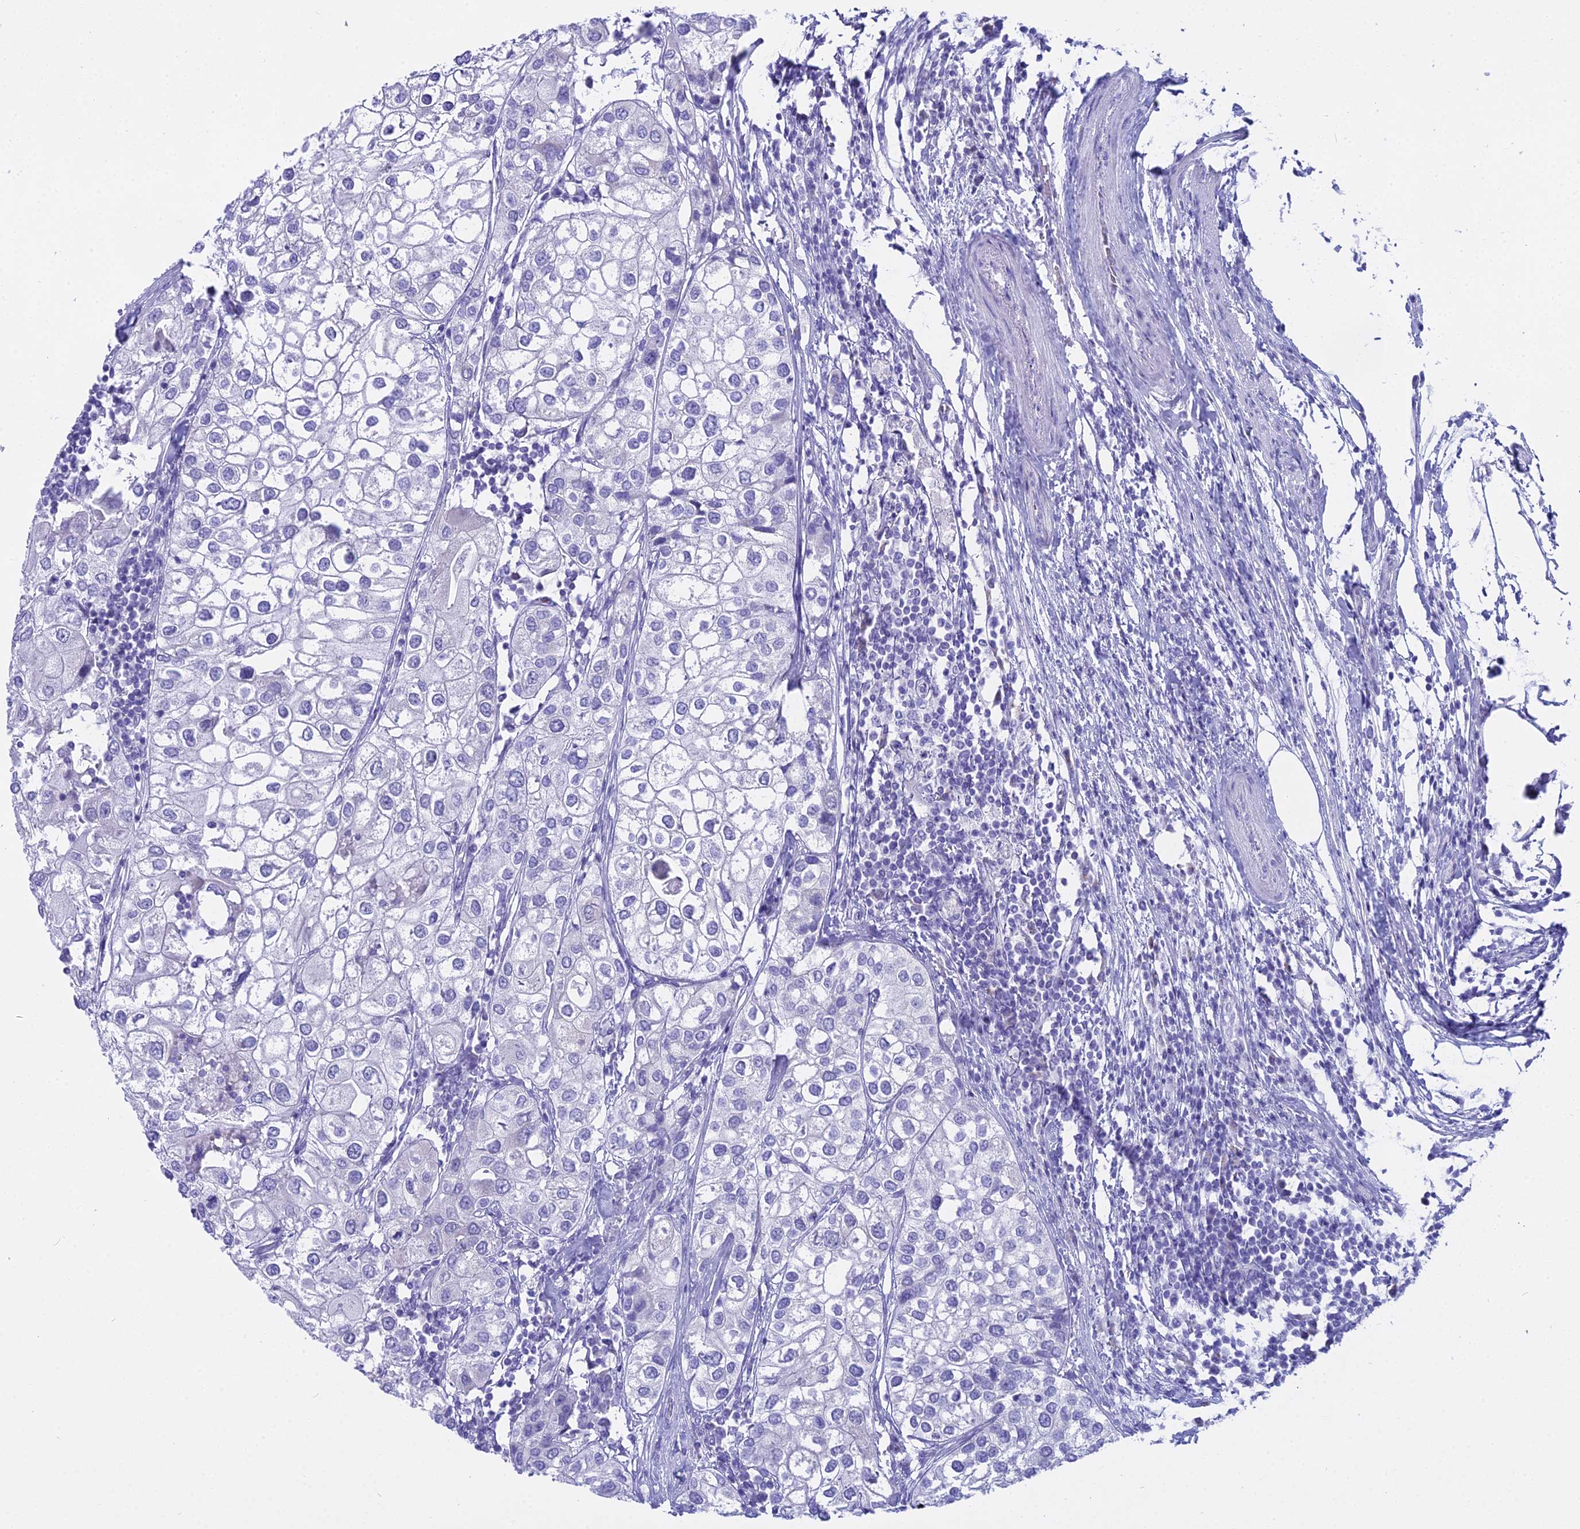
{"staining": {"intensity": "negative", "quantity": "none", "location": "none"}, "tissue": "urothelial cancer", "cell_type": "Tumor cells", "image_type": "cancer", "snomed": [{"axis": "morphology", "description": "Urothelial carcinoma, High grade"}, {"axis": "topography", "description": "Urinary bladder"}], "caption": "This image is of high-grade urothelial carcinoma stained with immunohistochemistry (IHC) to label a protein in brown with the nuclei are counter-stained blue. There is no expression in tumor cells.", "gene": "CGB2", "patient": {"sex": "male", "age": 64}}